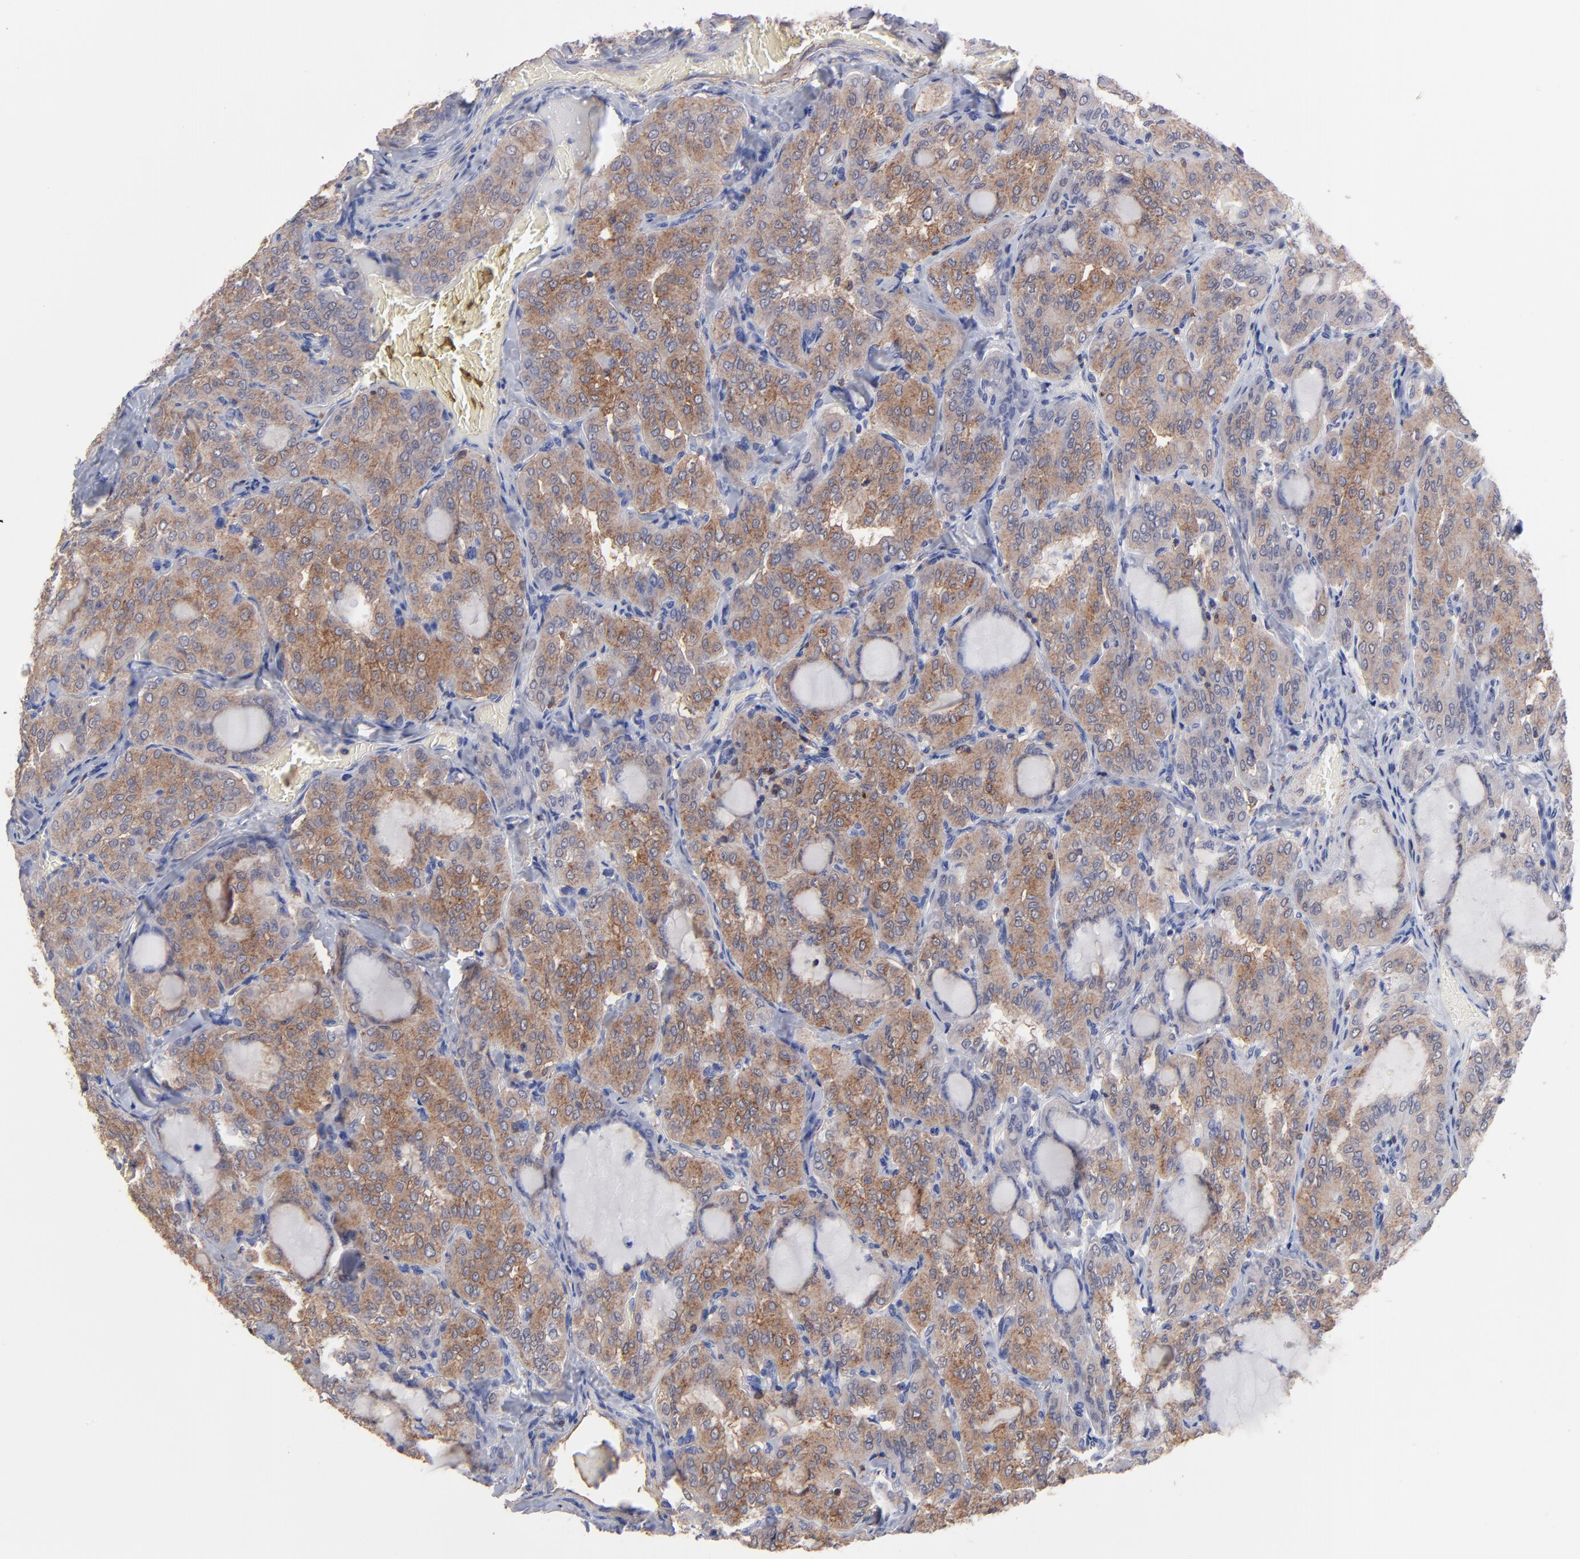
{"staining": {"intensity": "moderate", "quantity": ">75%", "location": "cytoplasmic/membranous"}, "tissue": "thyroid cancer", "cell_type": "Tumor cells", "image_type": "cancer", "snomed": [{"axis": "morphology", "description": "Papillary adenocarcinoma, NOS"}, {"axis": "topography", "description": "Thyroid gland"}], "caption": "Thyroid papillary adenocarcinoma stained with a protein marker demonstrates moderate staining in tumor cells.", "gene": "ASL", "patient": {"sex": "male", "age": 20}}